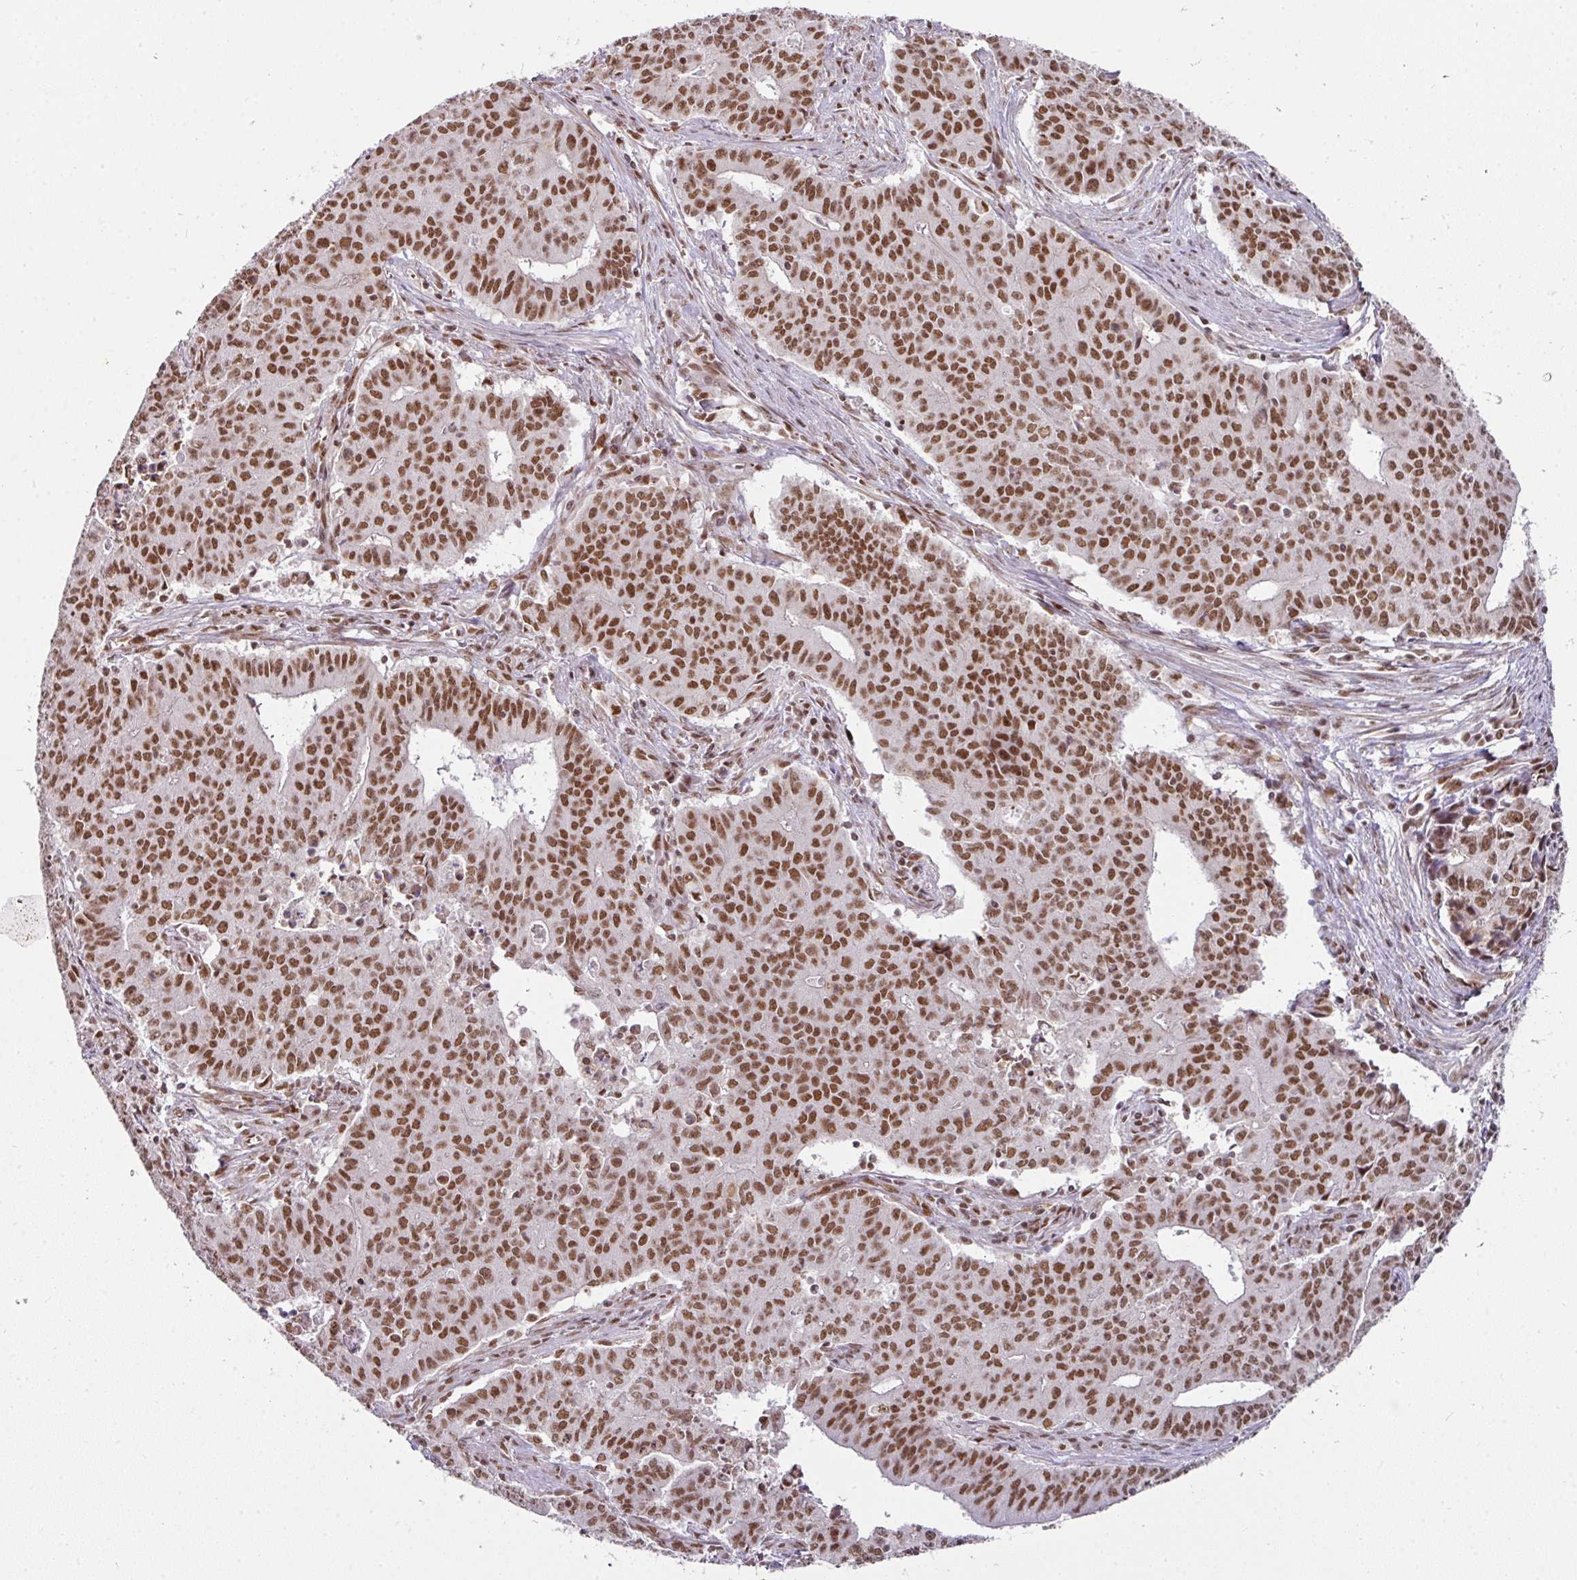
{"staining": {"intensity": "strong", "quantity": ">75%", "location": "nuclear"}, "tissue": "endometrial cancer", "cell_type": "Tumor cells", "image_type": "cancer", "snomed": [{"axis": "morphology", "description": "Adenocarcinoma, NOS"}, {"axis": "topography", "description": "Endometrium"}], "caption": "DAB immunohistochemical staining of endometrial cancer (adenocarcinoma) shows strong nuclear protein expression in about >75% of tumor cells.", "gene": "NCOA5", "patient": {"sex": "female", "age": 59}}